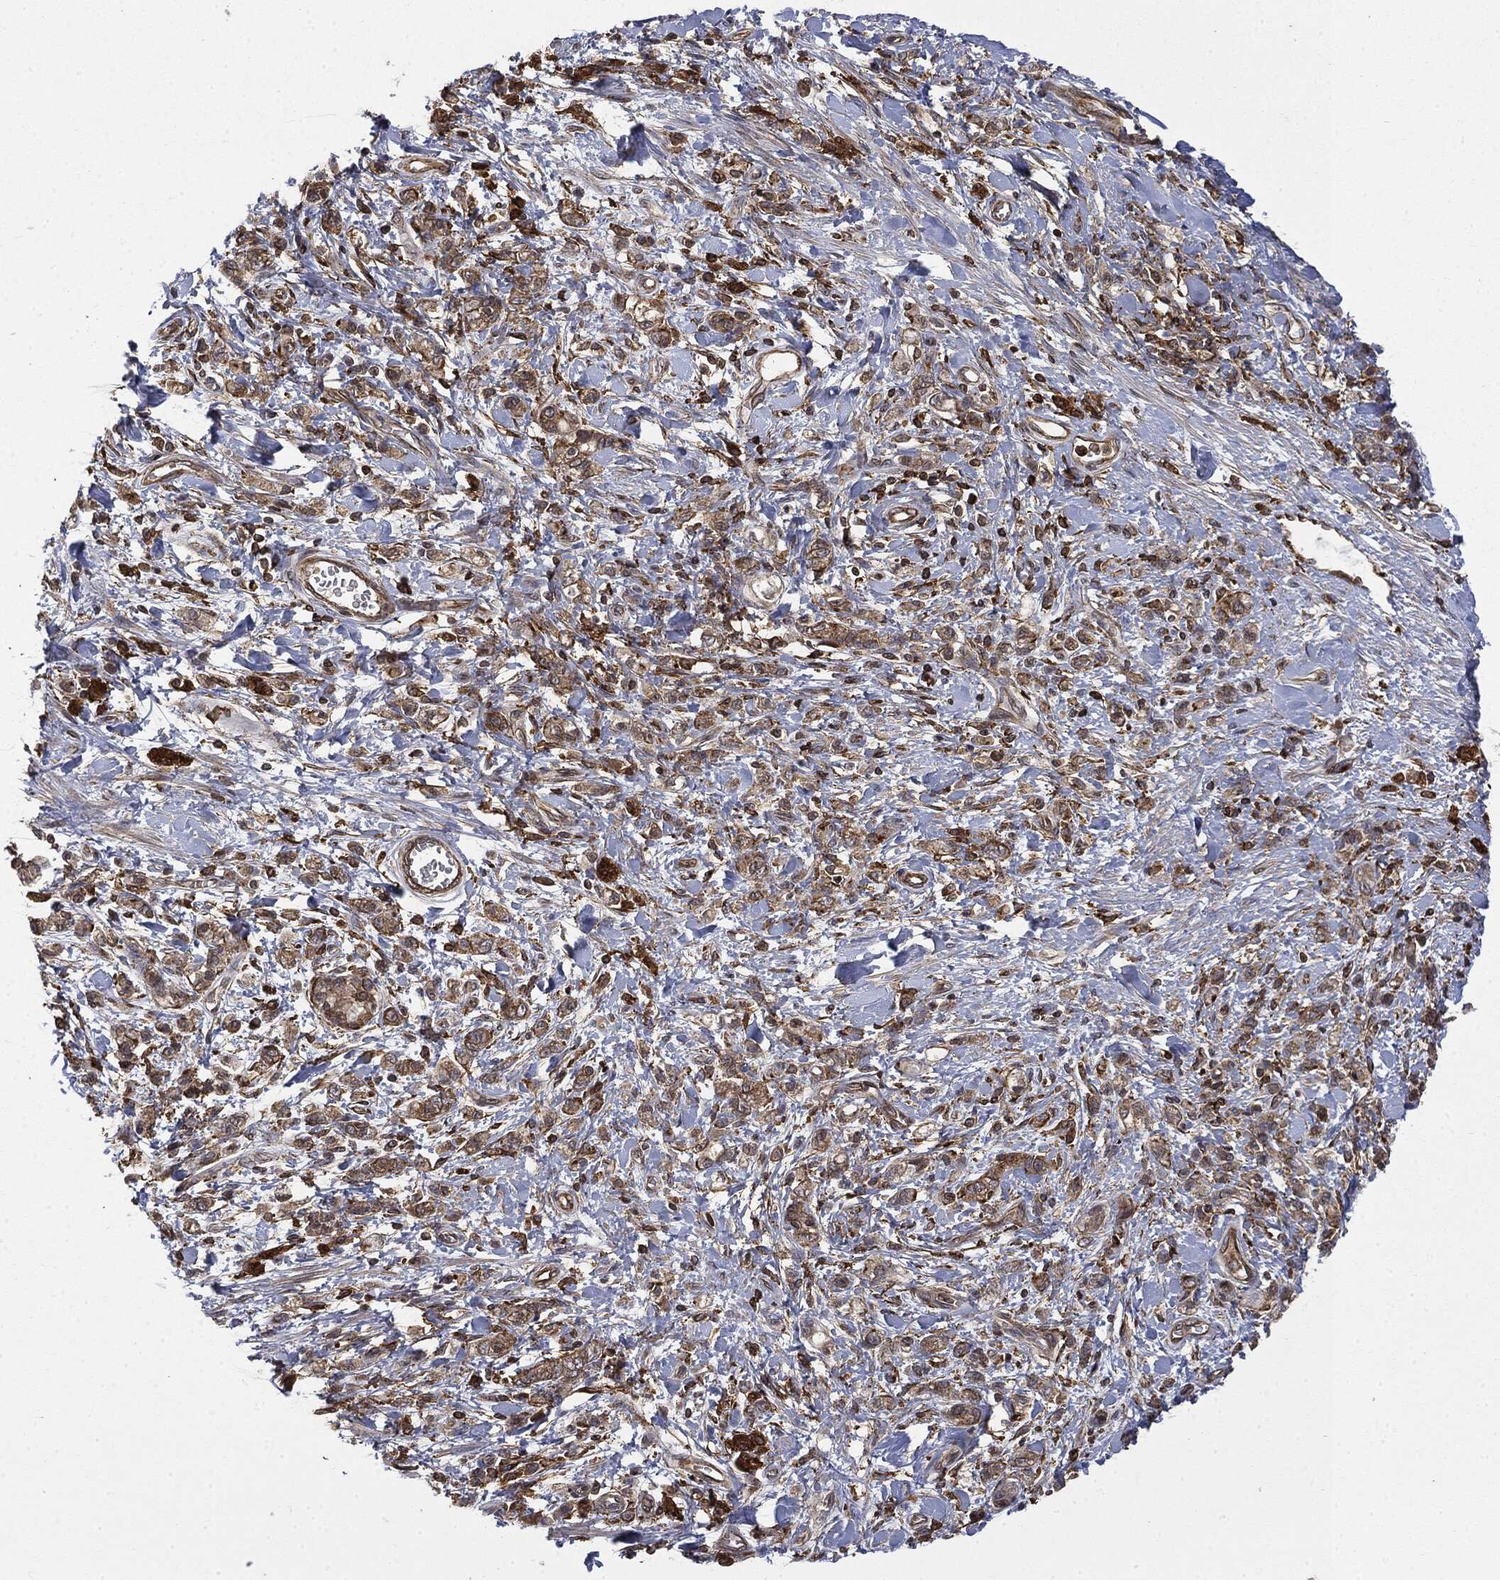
{"staining": {"intensity": "moderate", "quantity": ">75%", "location": "cytoplasmic/membranous"}, "tissue": "stomach cancer", "cell_type": "Tumor cells", "image_type": "cancer", "snomed": [{"axis": "morphology", "description": "Adenocarcinoma, NOS"}, {"axis": "topography", "description": "Stomach"}], "caption": "Protein staining by immunohistochemistry shows moderate cytoplasmic/membranous expression in about >75% of tumor cells in stomach adenocarcinoma. The protein of interest is shown in brown color, while the nuclei are stained blue.", "gene": "SNX5", "patient": {"sex": "male", "age": 77}}